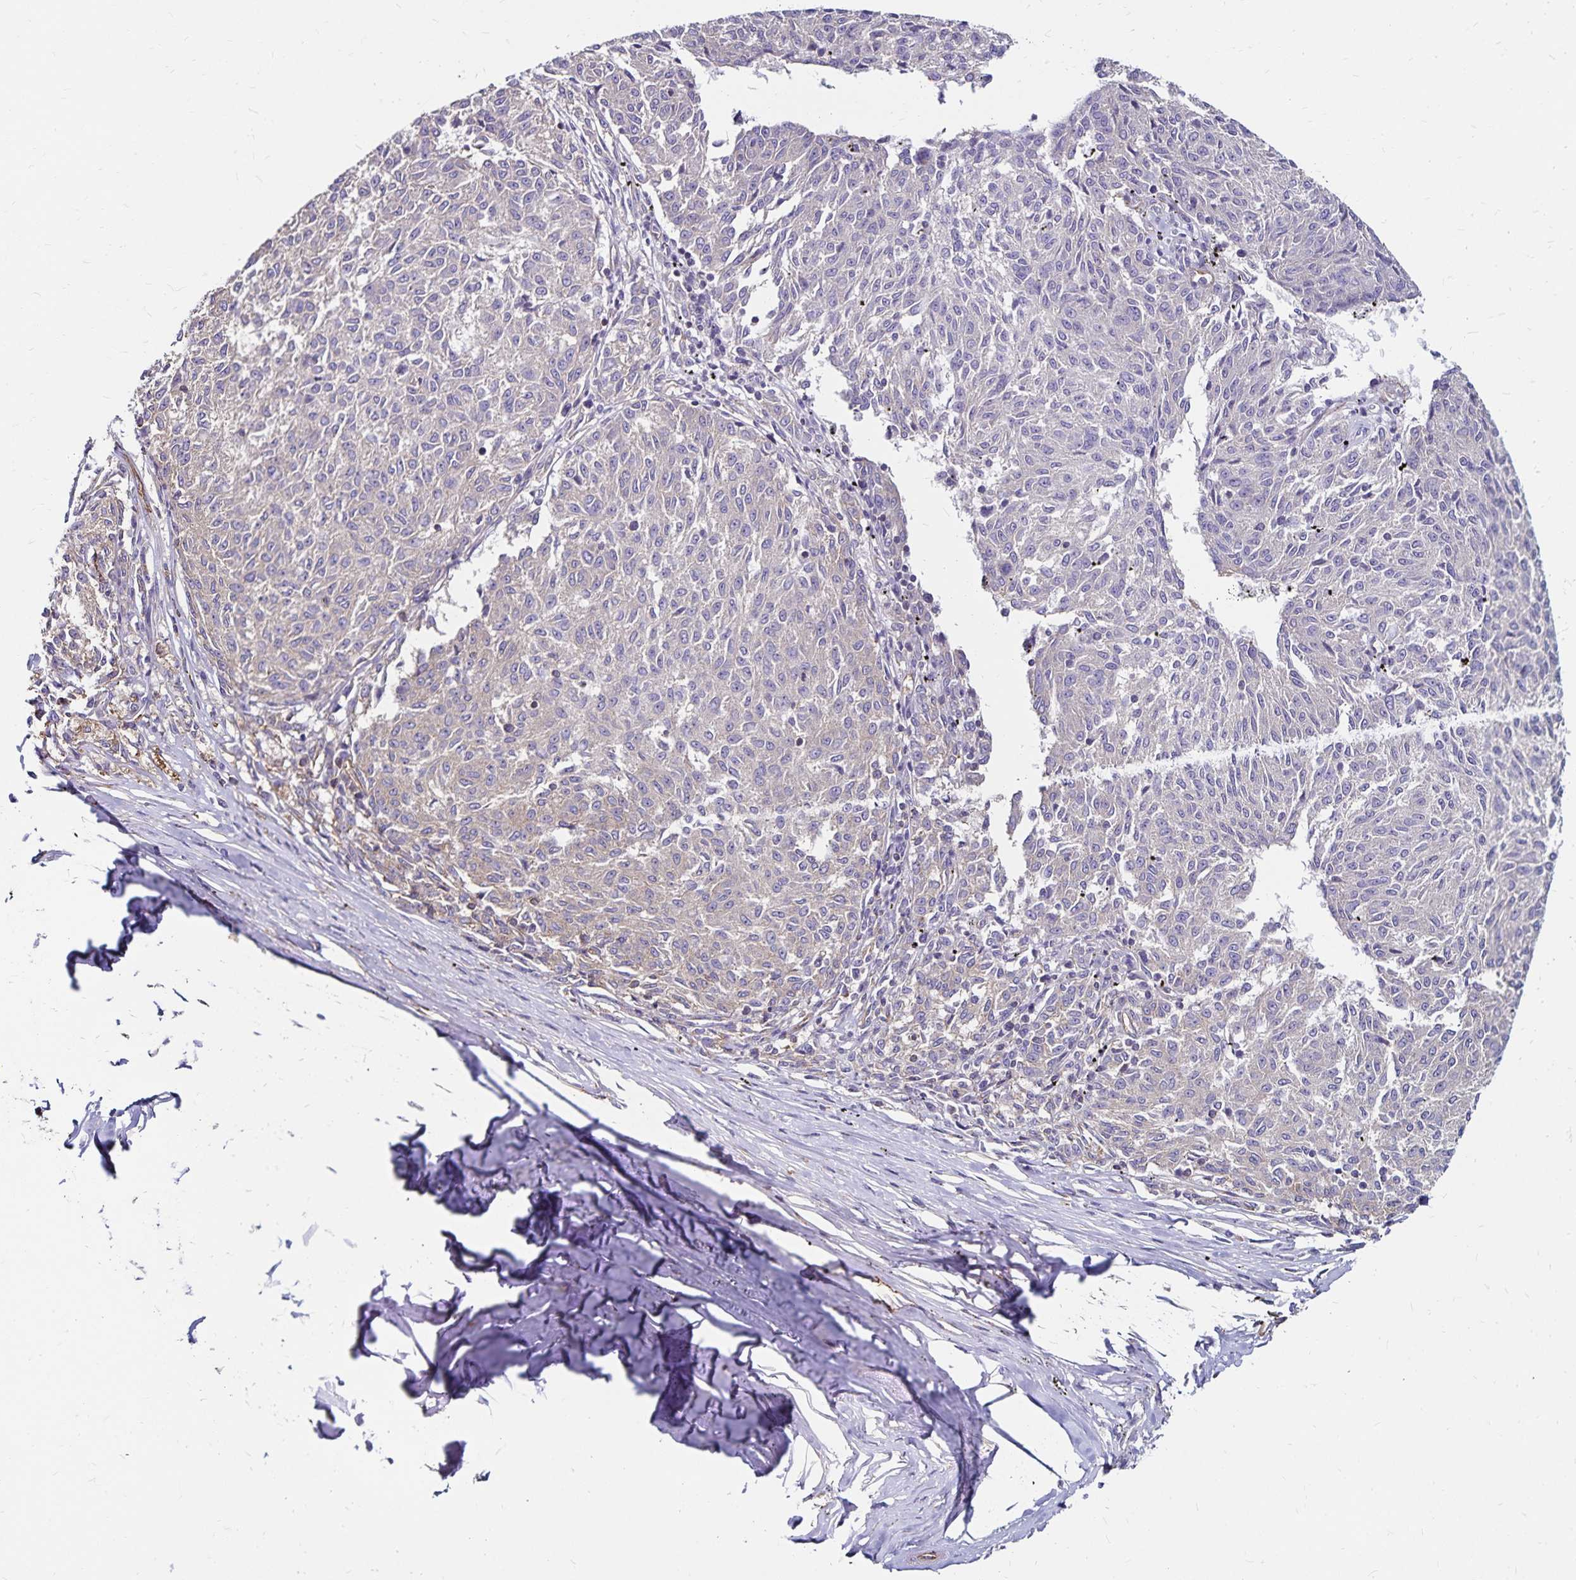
{"staining": {"intensity": "negative", "quantity": "none", "location": "none"}, "tissue": "melanoma", "cell_type": "Tumor cells", "image_type": "cancer", "snomed": [{"axis": "morphology", "description": "Malignant melanoma, NOS"}, {"axis": "topography", "description": "Skin"}], "caption": "This is an IHC image of human malignant melanoma. There is no staining in tumor cells.", "gene": "RPRML", "patient": {"sex": "female", "age": 72}}